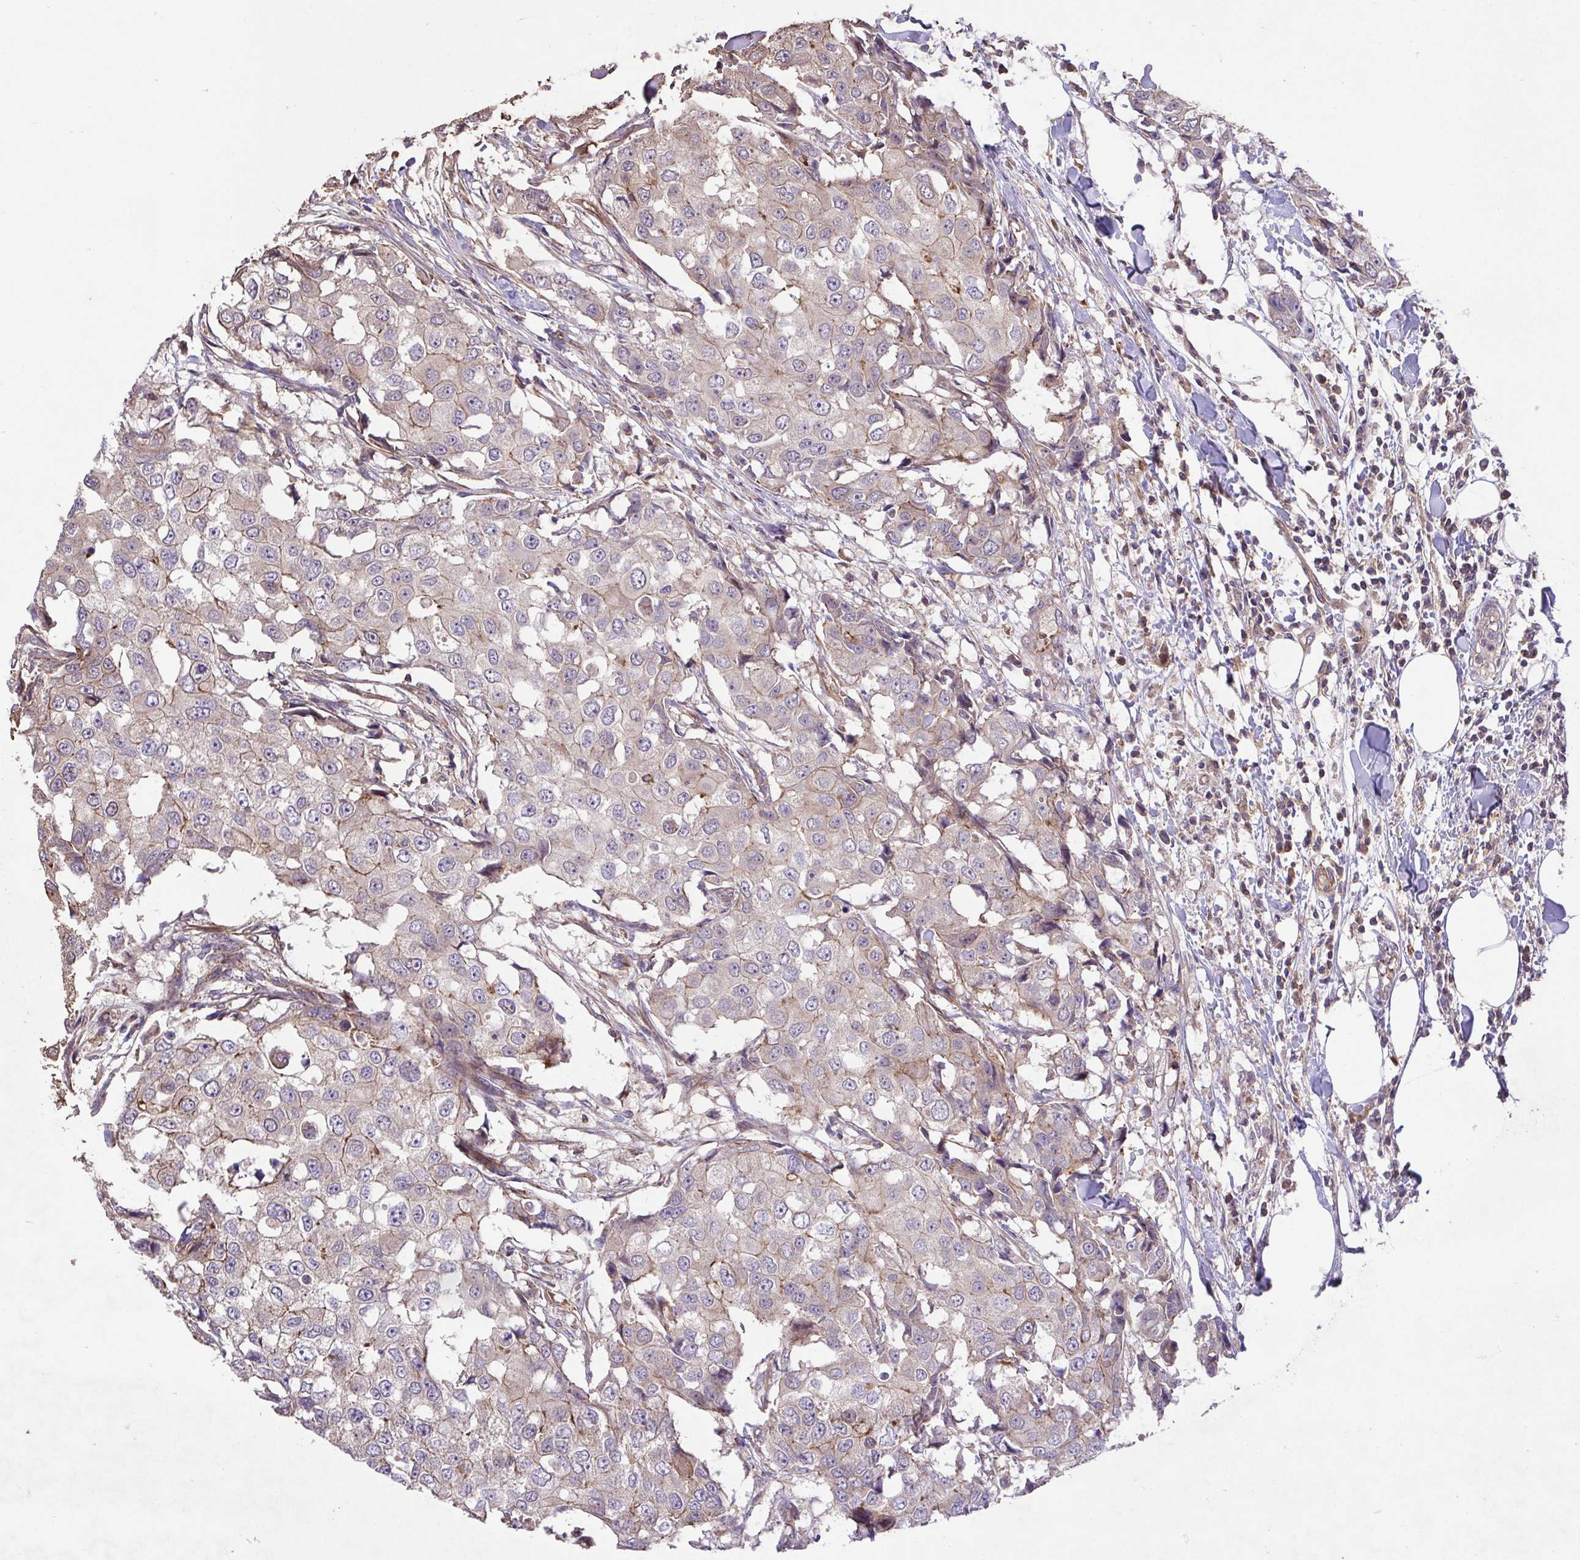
{"staining": {"intensity": "weak", "quantity": "<25%", "location": "cytoplasmic/membranous"}, "tissue": "breast cancer", "cell_type": "Tumor cells", "image_type": "cancer", "snomed": [{"axis": "morphology", "description": "Duct carcinoma"}, {"axis": "topography", "description": "Breast"}], "caption": "Invasive ductal carcinoma (breast) stained for a protein using IHC demonstrates no staining tumor cells.", "gene": "IDE", "patient": {"sex": "female", "age": 27}}